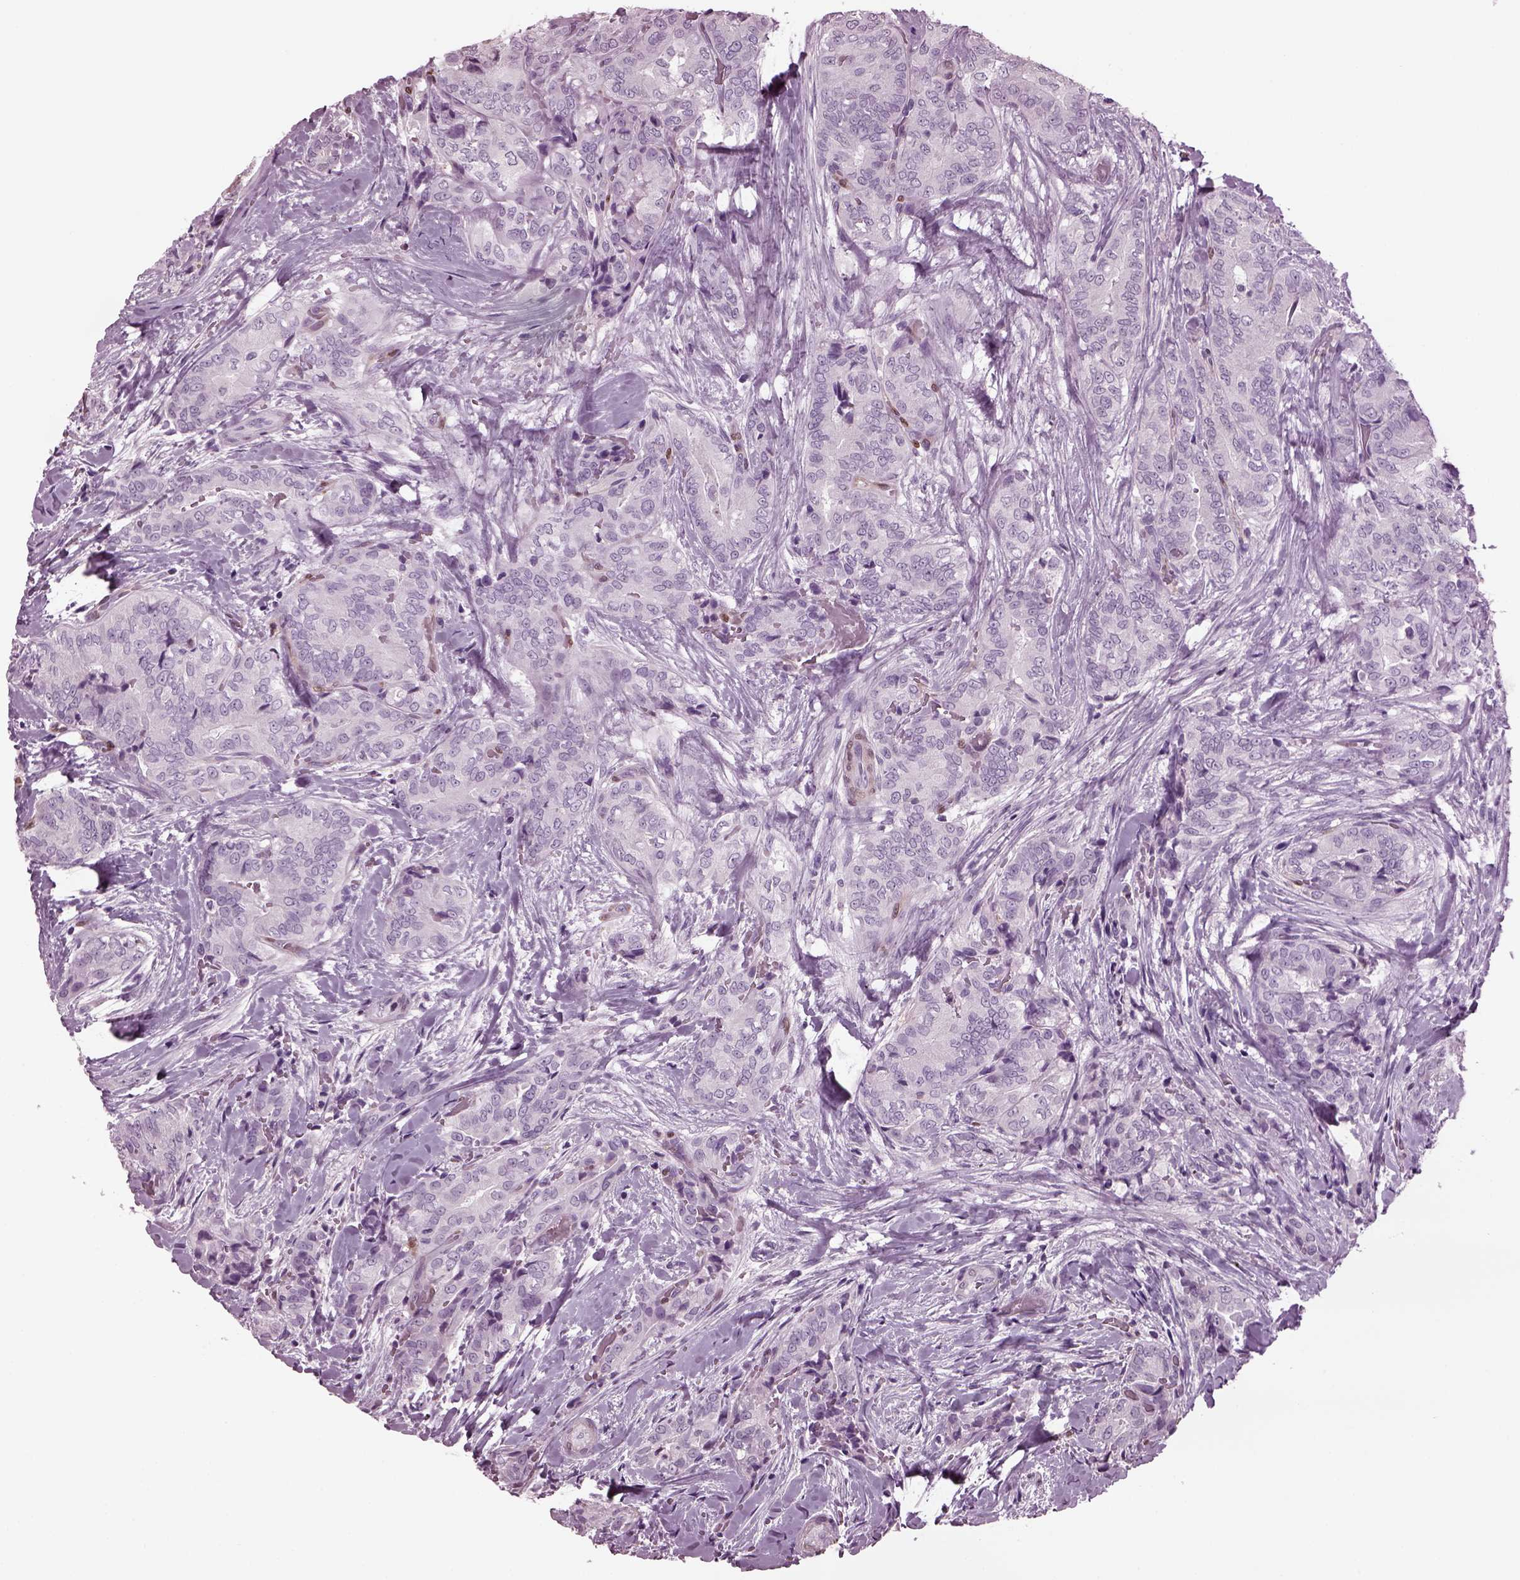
{"staining": {"intensity": "negative", "quantity": "none", "location": "none"}, "tissue": "thyroid cancer", "cell_type": "Tumor cells", "image_type": "cancer", "snomed": [{"axis": "morphology", "description": "Papillary adenocarcinoma, NOS"}, {"axis": "topography", "description": "Thyroid gland"}], "caption": "Thyroid cancer was stained to show a protein in brown. There is no significant positivity in tumor cells. The staining was performed using DAB (3,3'-diaminobenzidine) to visualize the protein expression in brown, while the nuclei were stained in blue with hematoxylin (Magnification: 20x).", "gene": "TPPP2", "patient": {"sex": "male", "age": 61}}